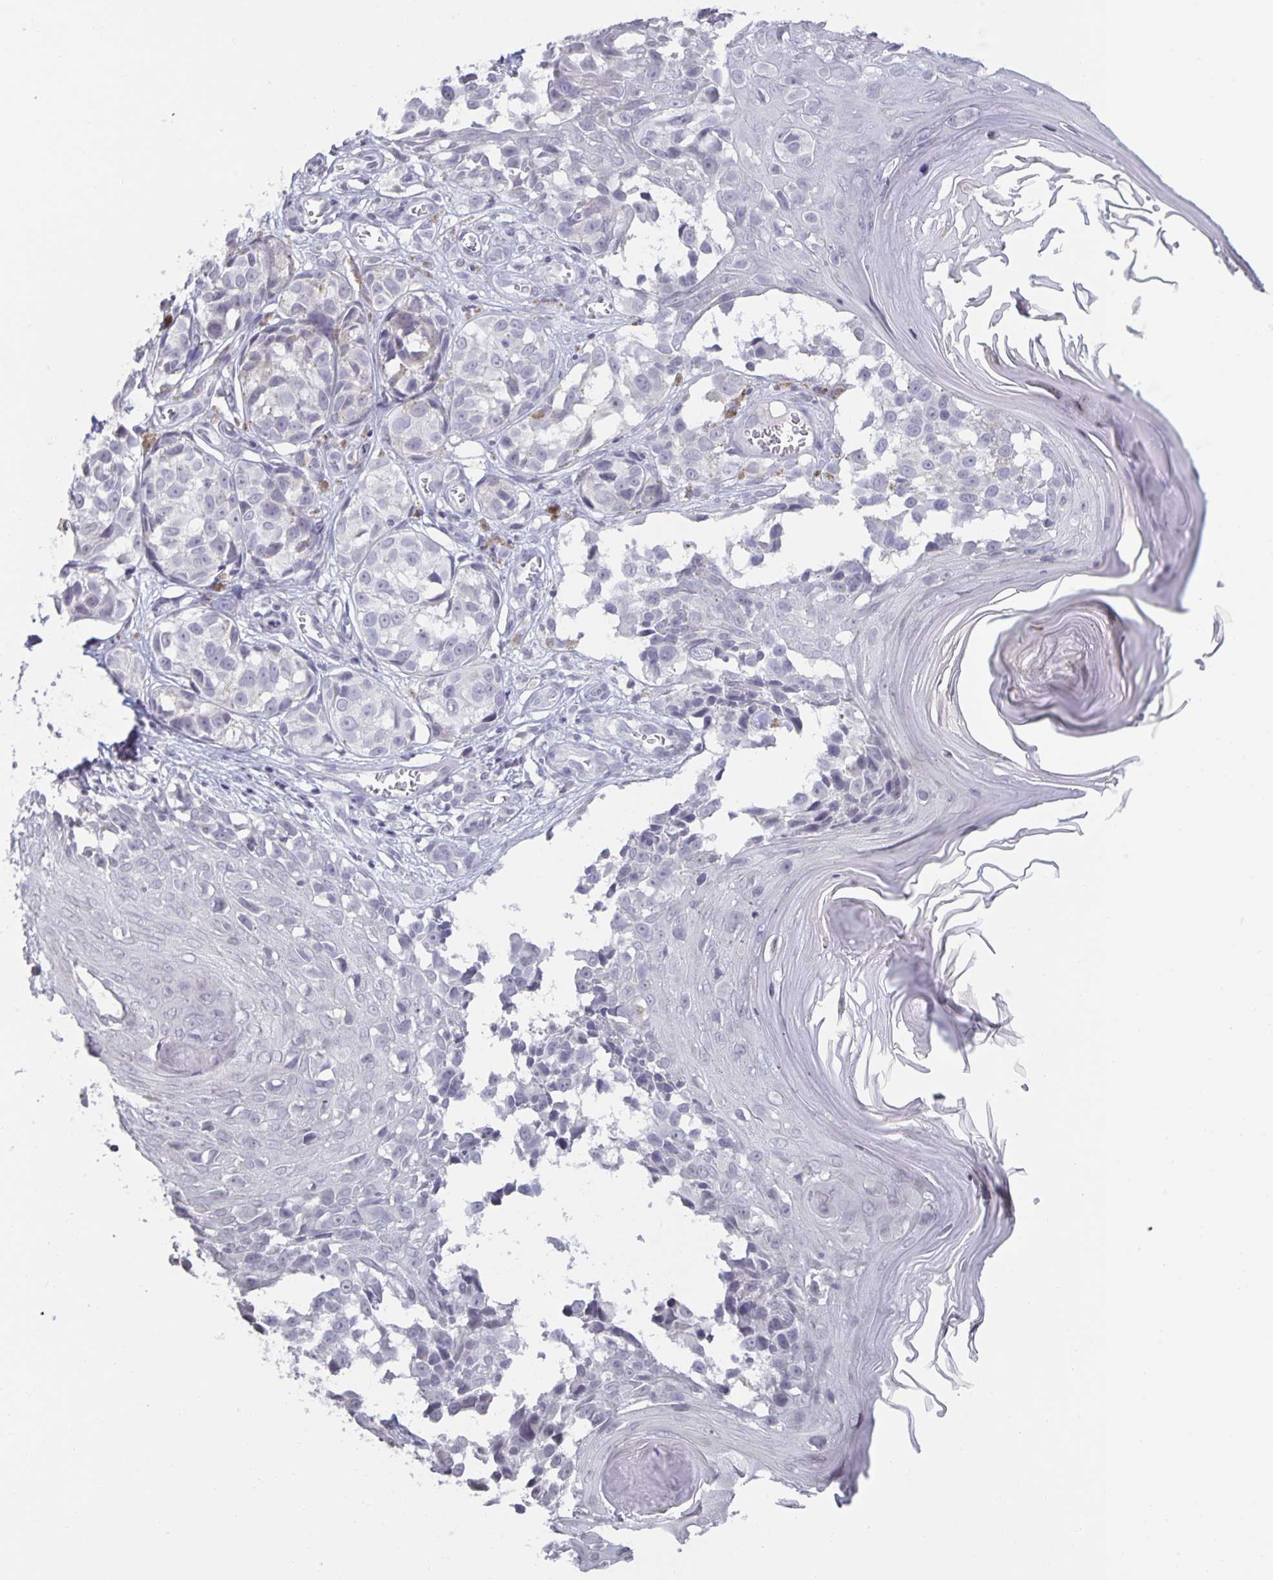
{"staining": {"intensity": "negative", "quantity": "none", "location": "none"}, "tissue": "melanoma", "cell_type": "Tumor cells", "image_type": "cancer", "snomed": [{"axis": "morphology", "description": "Malignant melanoma, NOS"}, {"axis": "topography", "description": "Skin"}], "caption": "The histopathology image displays no significant positivity in tumor cells of melanoma. The staining was performed using DAB (3,3'-diaminobenzidine) to visualize the protein expression in brown, while the nuclei were stained in blue with hematoxylin (Magnification: 20x).", "gene": "AQP4", "patient": {"sex": "male", "age": 73}}